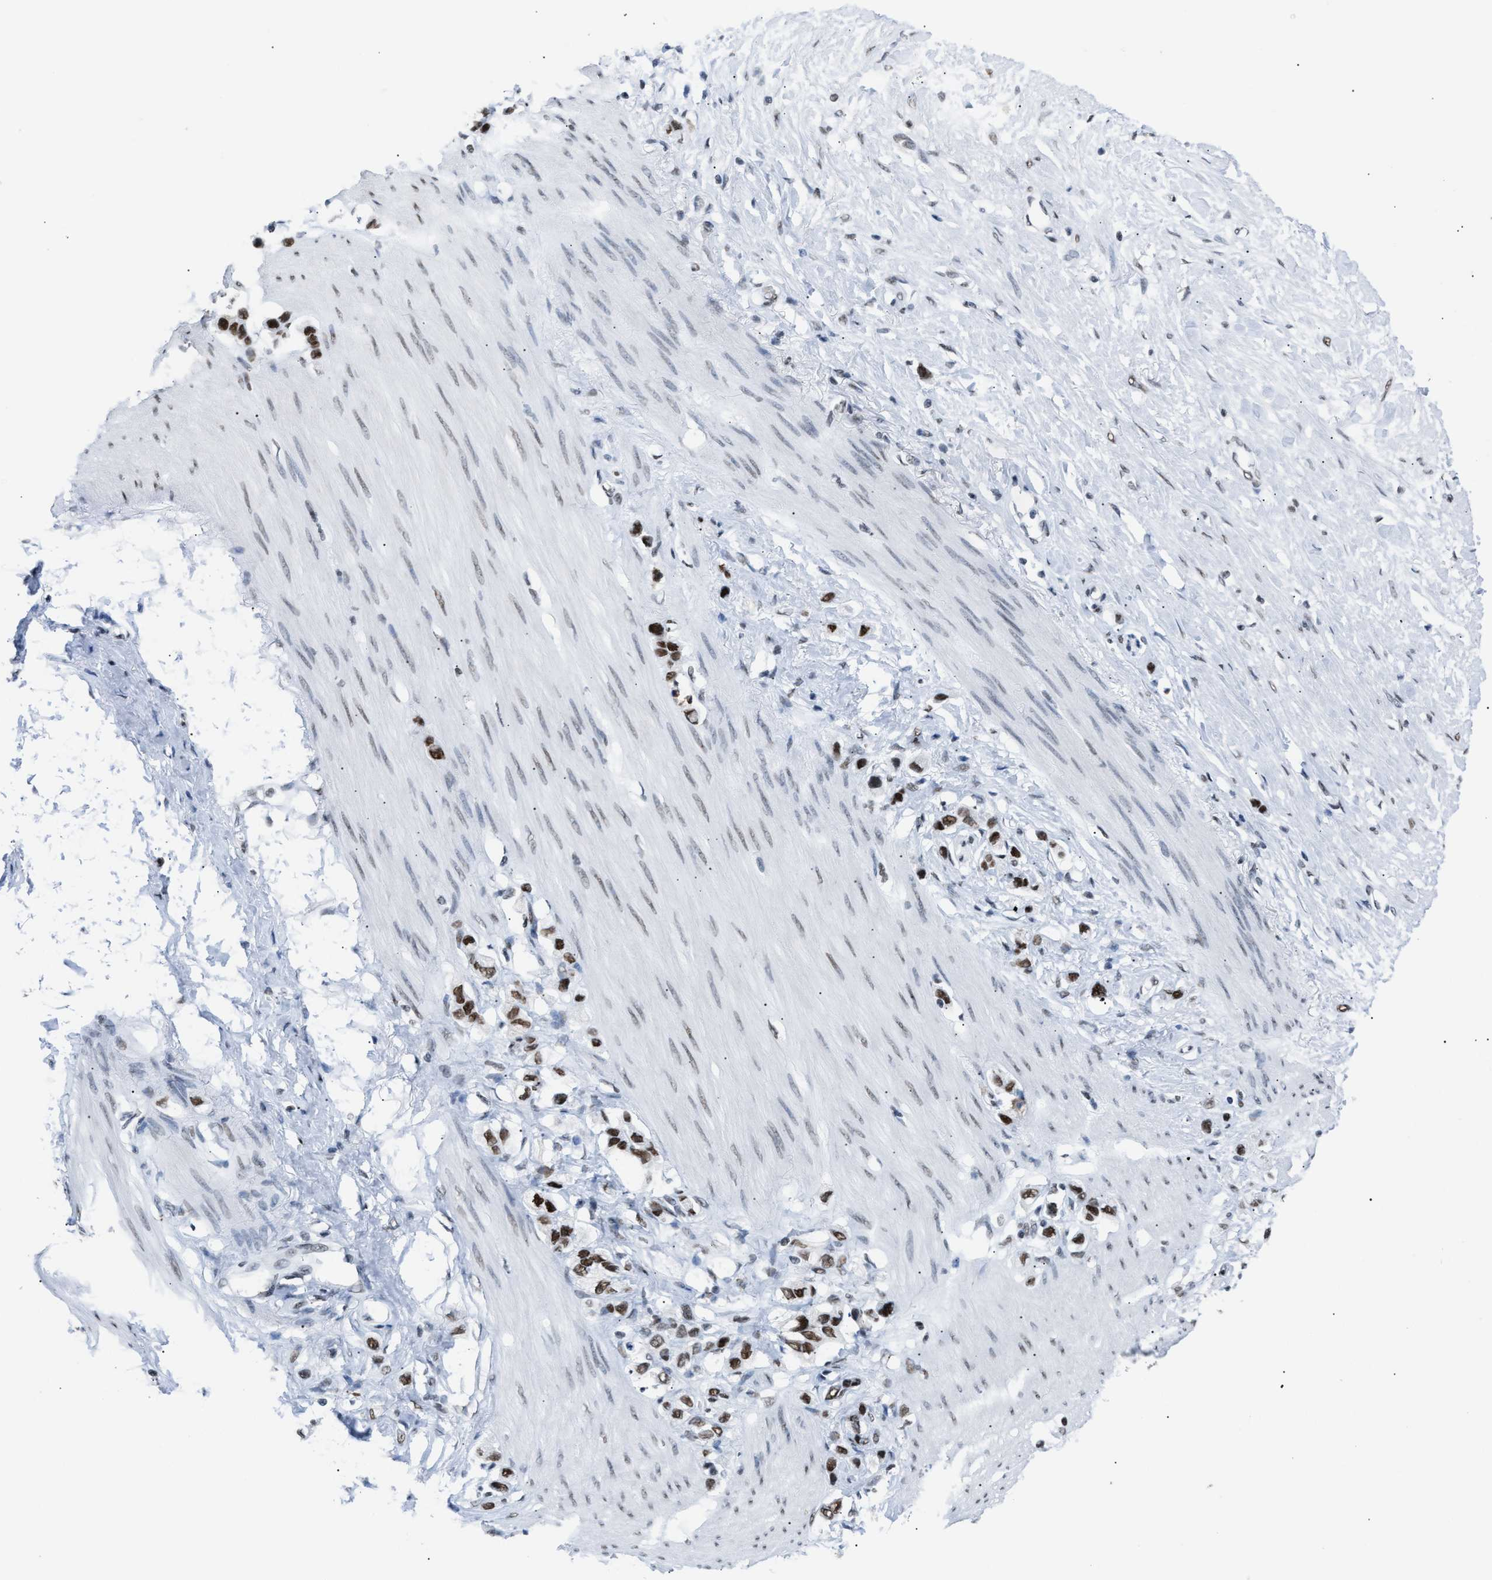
{"staining": {"intensity": "moderate", "quantity": ">75%", "location": "nuclear"}, "tissue": "stomach cancer", "cell_type": "Tumor cells", "image_type": "cancer", "snomed": [{"axis": "morphology", "description": "Adenocarcinoma, NOS"}, {"axis": "topography", "description": "Stomach"}], "caption": "IHC of stomach adenocarcinoma demonstrates medium levels of moderate nuclear expression in about >75% of tumor cells.", "gene": "CCAR2", "patient": {"sex": "female", "age": 65}}